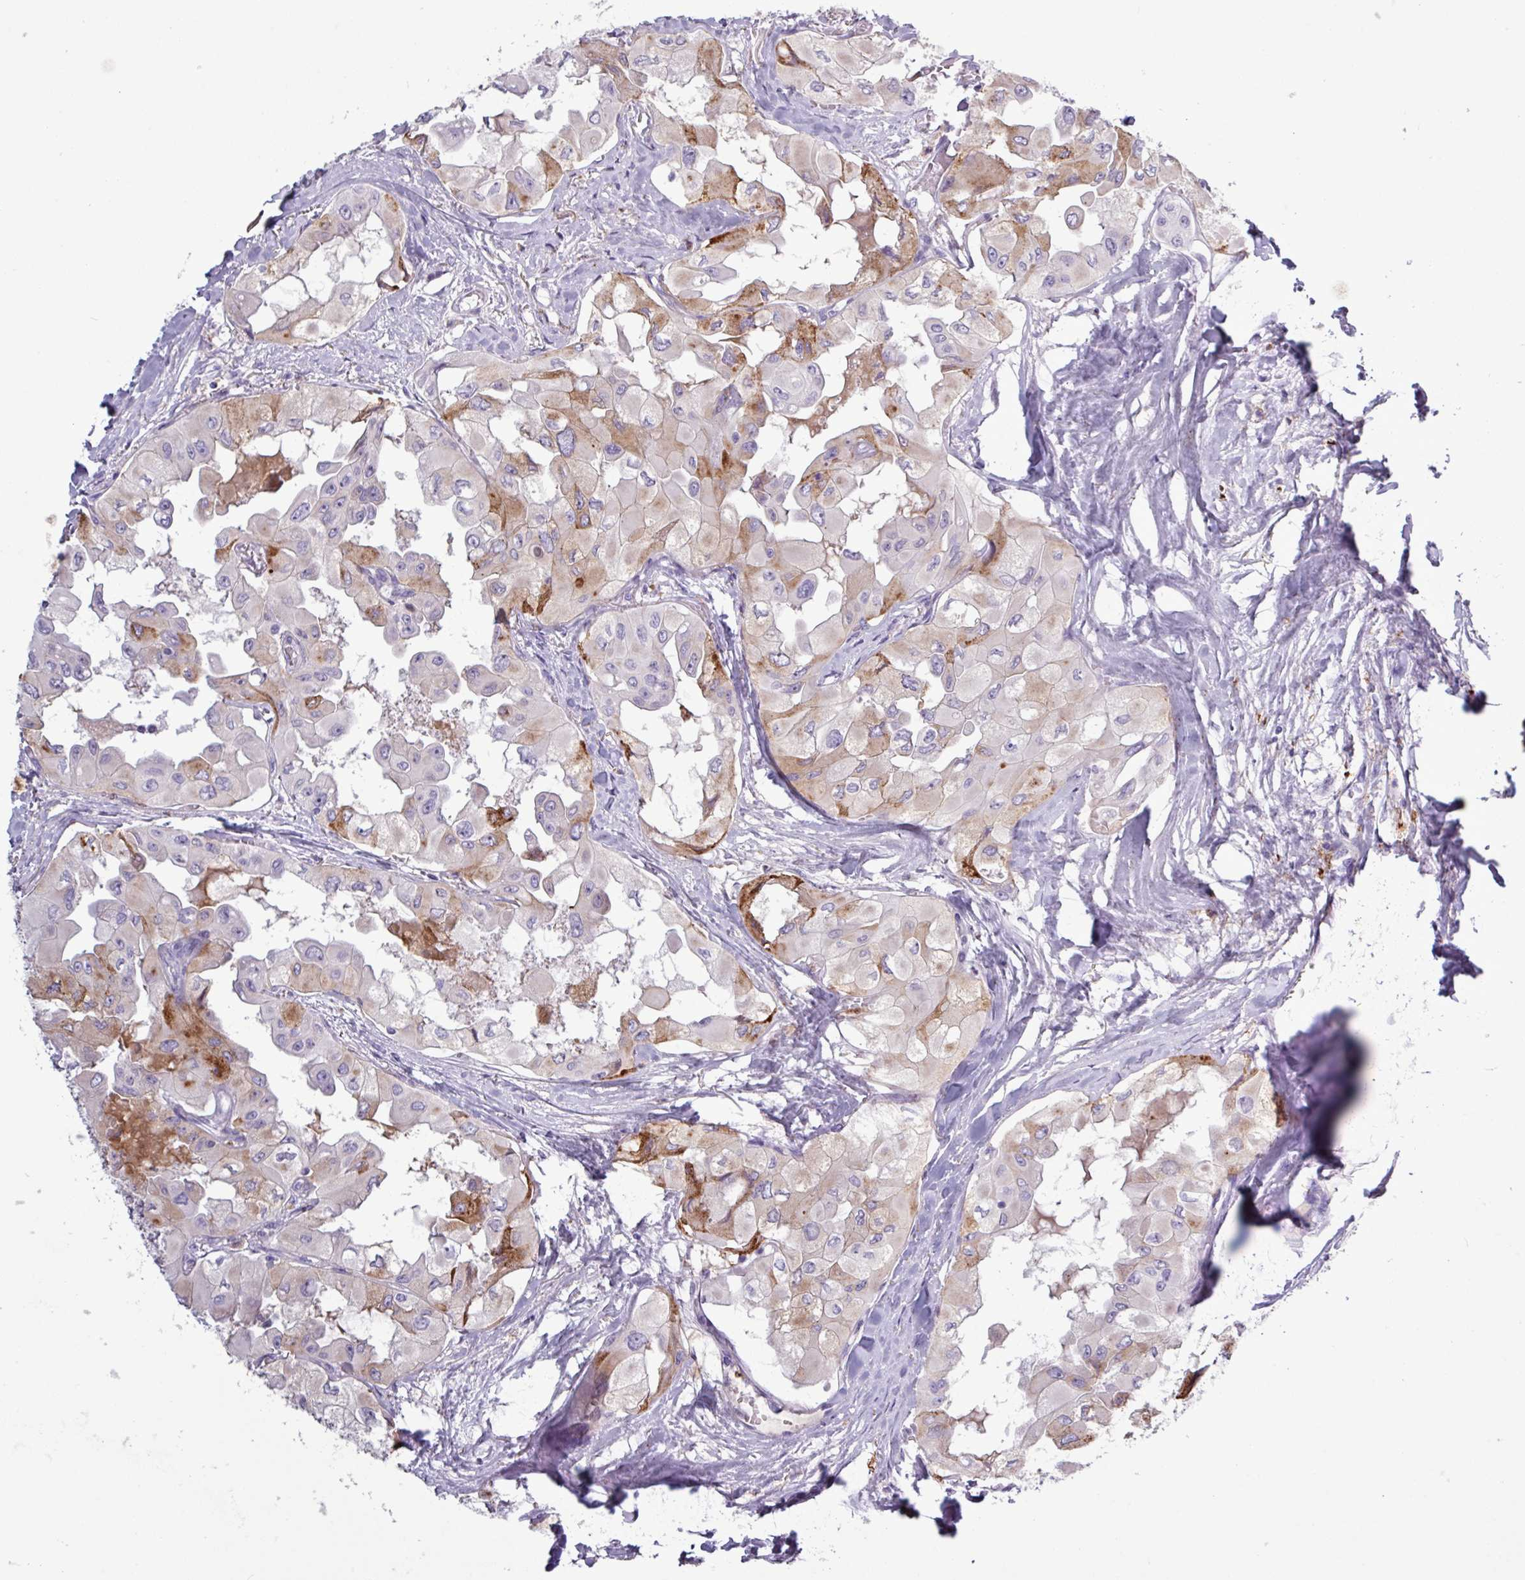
{"staining": {"intensity": "moderate", "quantity": "25%-75%", "location": "cytoplasmic/membranous"}, "tissue": "thyroid cancer", "cell_type": "Tumor cells", "image_type": "cancer", "snomed": [{"axis": "morphology", "description": "Normal tissue, NOS"}, {"axis": "morphology", "description": "Papillary adenocarcinoma, NOS"}, {"axis": "topography", "description": "Thyroid gland"}], "caption": "Human thyroid cancer (papillary adenocarcinoma) stained with a brown dye demonstrates moderate cytoplasmic/membranous positive positivity in approximately 25%-75% of tumor cells.", "gene": "C4B", "patient": {"sex": "female", "age": 59}}